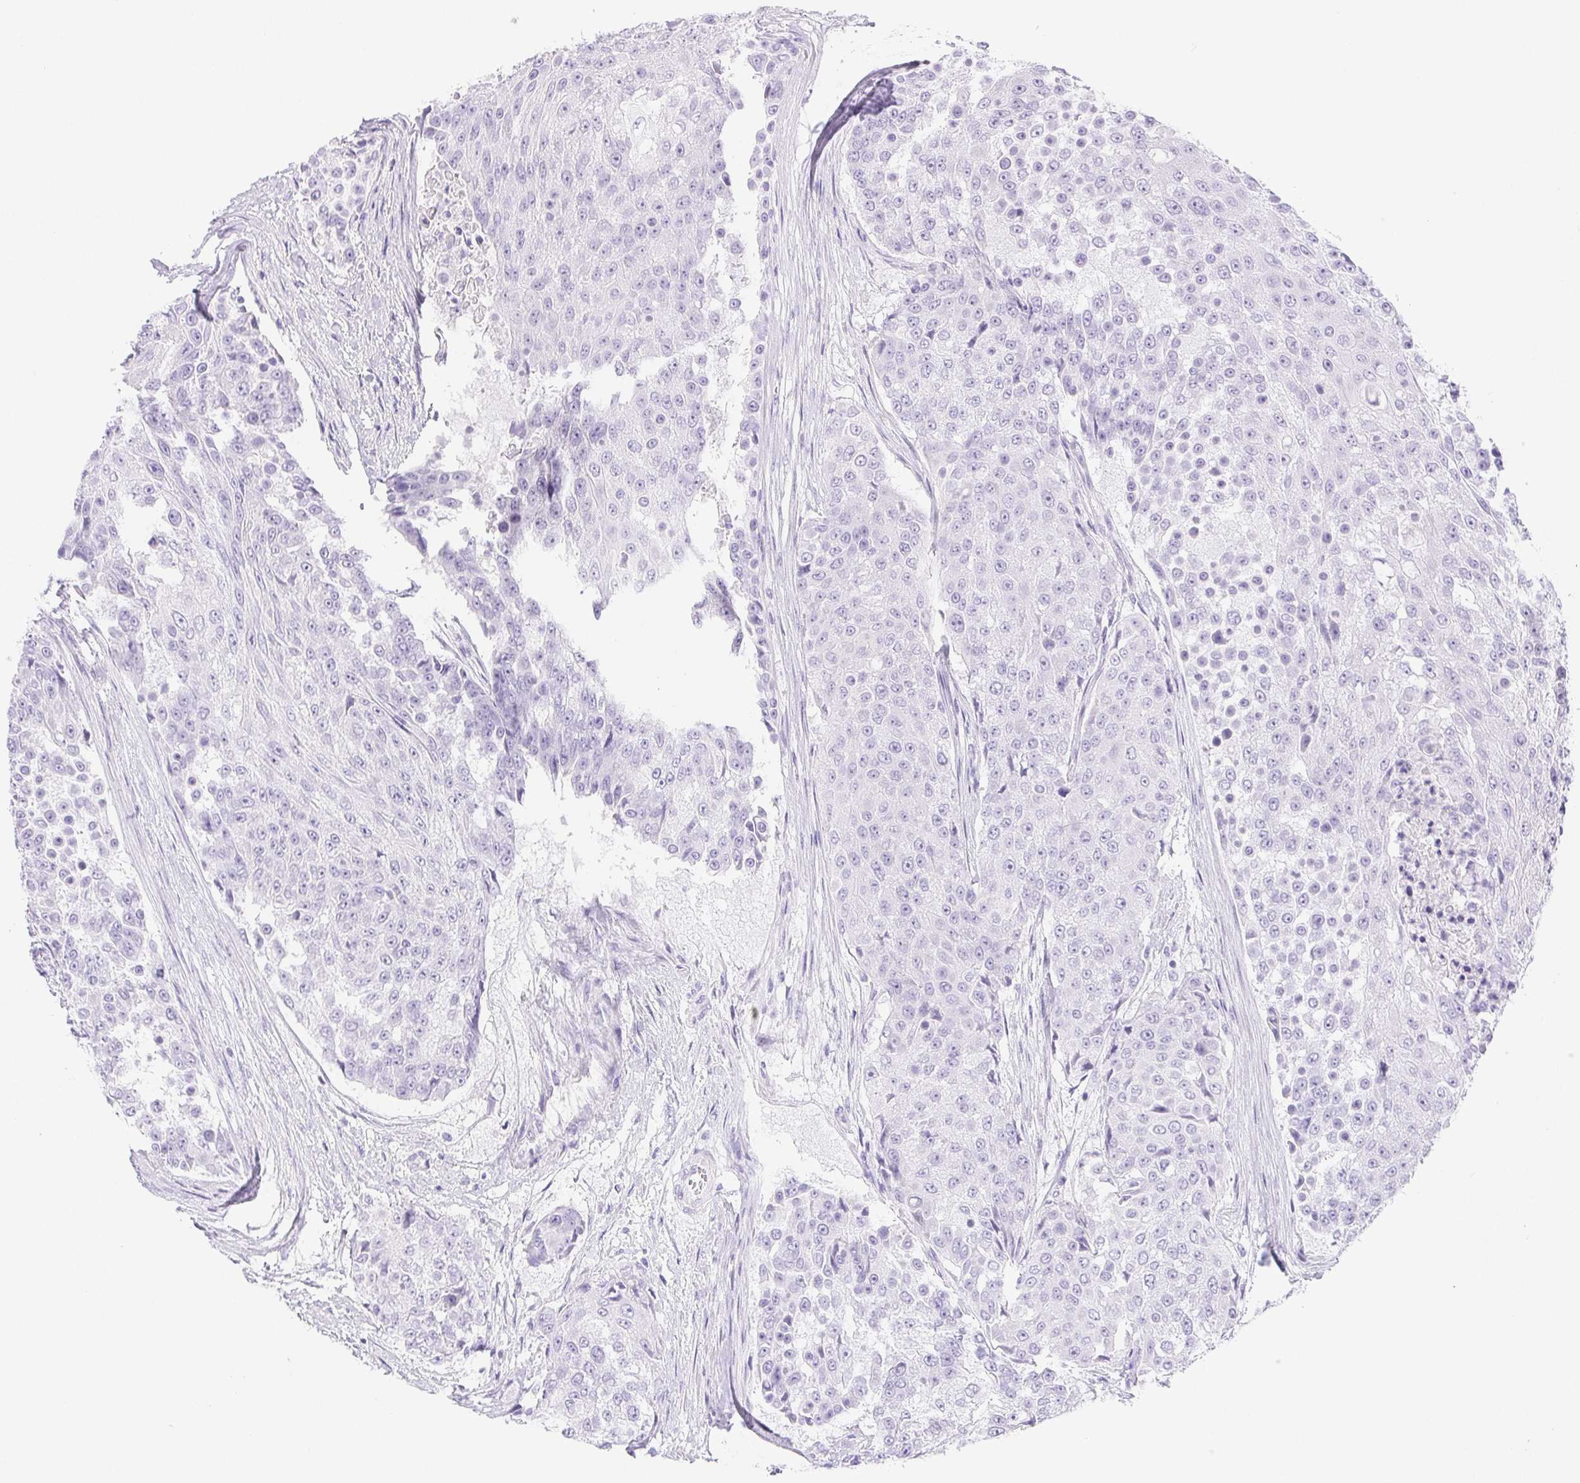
{"staining": {"intensity": "negative", "quantity": "none", "location": "none"}, "tissue": "urothelial cancer", "cell_type": "Tumor cells", "image_type": "cancer", "snomed": [{"axis": "morphology", "description": "Urothelial carcinoma, High grade"}, {"axis": "topography", "description": "Urinary bladder"}], "caption": "The IHC image has no significant expression in tumor cells of urothelial cancer tissue.", "gene": "PNLIP", "patient": {"sex": "female", "age": 63}}